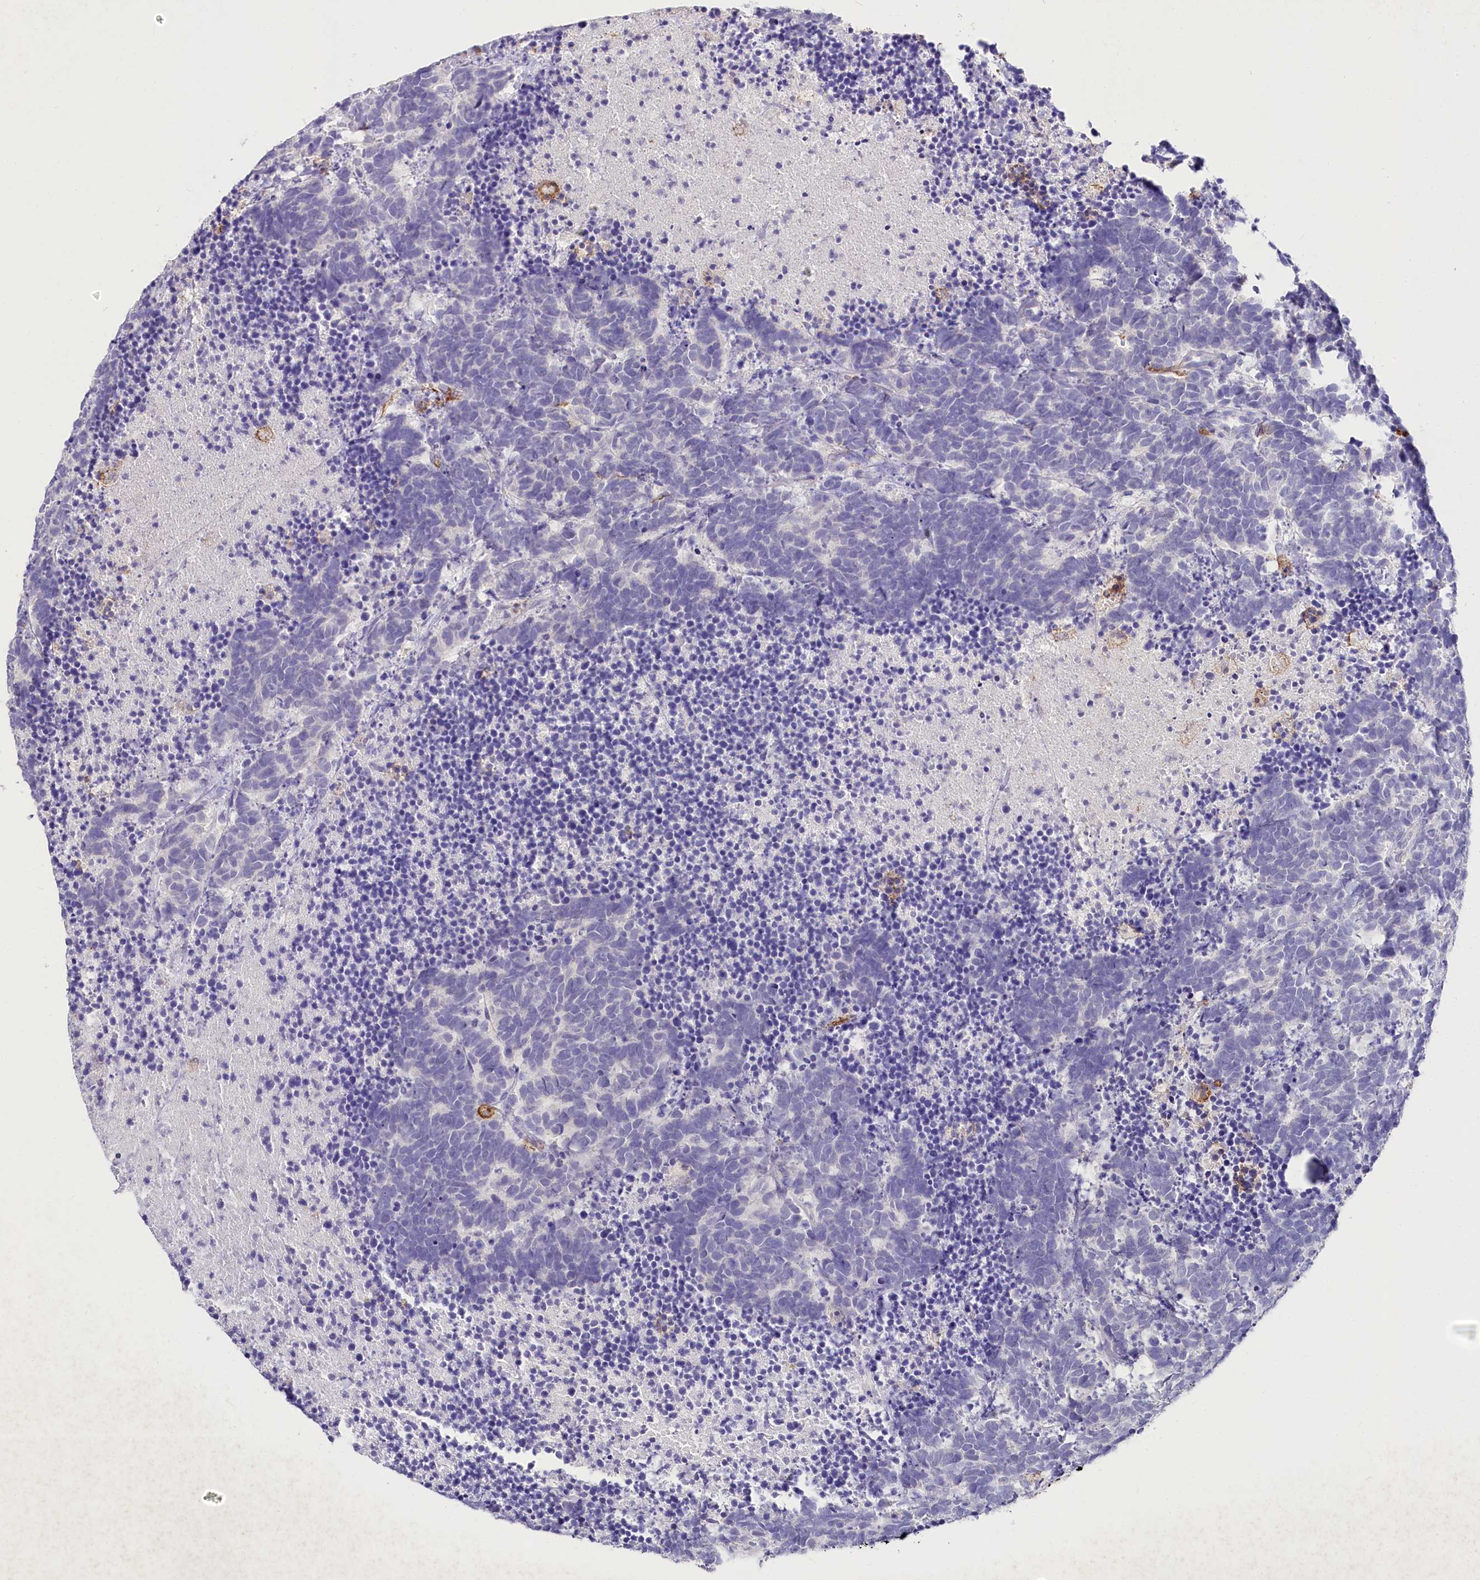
{"staining": {"intensity": "negative", "quantity": "none", "location": "none"}, "tissue": "carcinoid", "cell_type": "Tumor cells", "image_type": "cancer", "snomed": [{"axis": "morphology", "description": "Carcinoma, NOS"}, {"axis": "morphology", "description": "Carcinoid, malignant, NOS"}, {"axis": "topography", "description": "Urinary bladder"}], "caption": "An immunohistochemistry (IHC) image of carcinoid is shown. There is no staining in tumor cells of carcinoid.", "gene": "CLEC4M", "patient": {"sex": "male", "age": 57}}